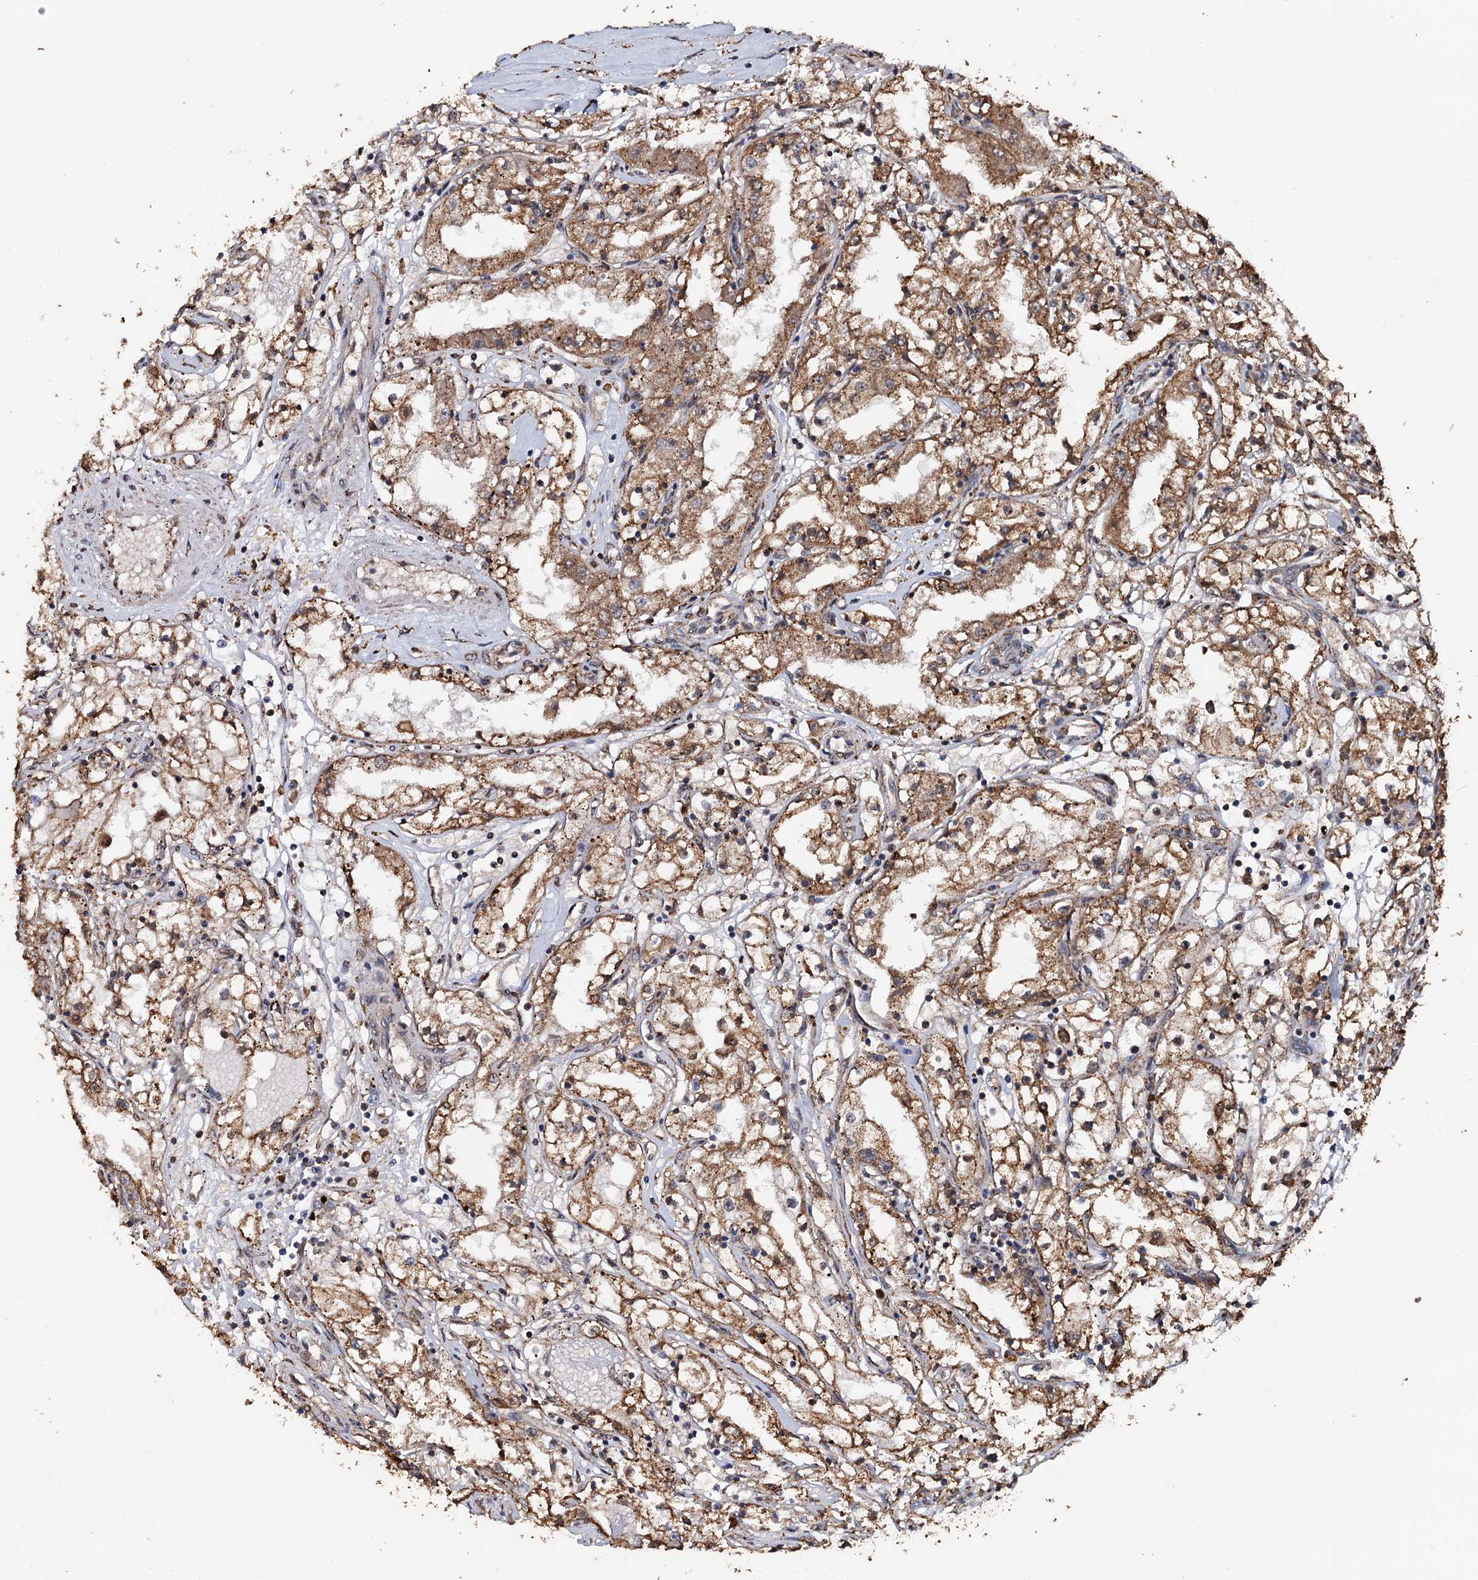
{"staining": {"intensity": "moderate", "quantity": ">75%", "location": "cytoplasmic/membranous"}, "tissue": "renal cancer", "cell_type": "Tumor cells", "image_type": "cancer", "snomed": [{"axis": "morphology", "description": "Adenocarcinoma, NOS"}, {"axis": "topography", "description": "Kidney"}], "caption": "Human adenocarcinoma (renal) stained with a brown dye demonstrates moderate cytoplasmic/membranous positive positivity in approximately >75% of tumor cells.", "gene": "TBC1D12", "patient": {"sex": "male", "age": 56}}